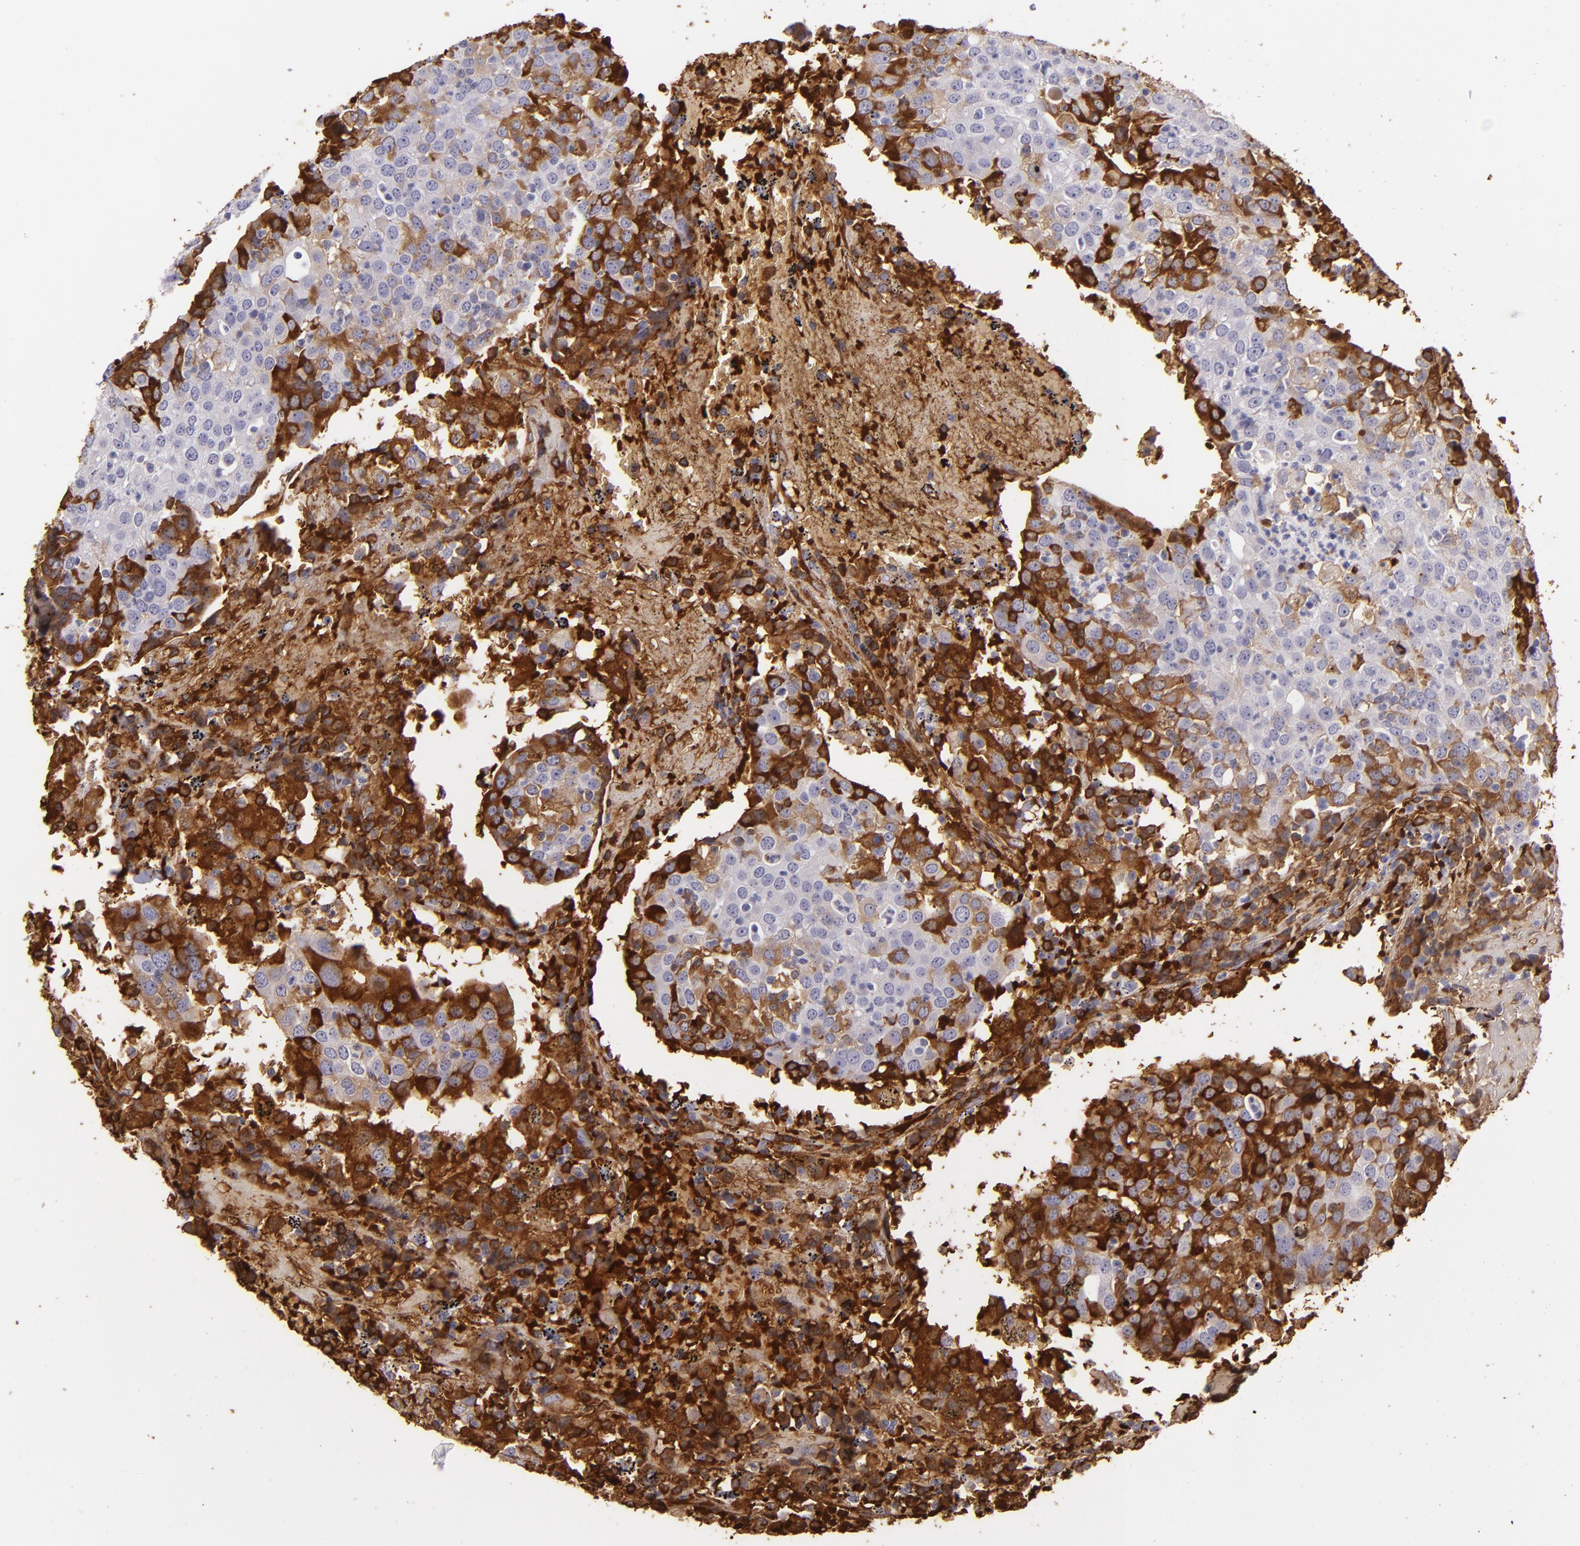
{"staining": {"intensity": "strong", "quantity": "25%-75%", "location": "cytoplasmic/membranous"}, "tissue": "head and neck cancer", "cell_type": "Tumor cells", "image_type": "cancer", "snomed": [{"axis": "morphology", "description": "Adenocarcinoma, NOS"}, {"axis": "topography", "description": "Salivary gland"}, {"axis": "topography", "description": "Head-Neck"}], "caption": "Head and neck cancer (adenocarcinoma) was stained to show a protein in brown. There is high levels of strong cytoplasmic/membranous expression in about 25%-75% of tumor cells.", "gene": "ACE", "patient": {"sex": "female", "age": 65}}